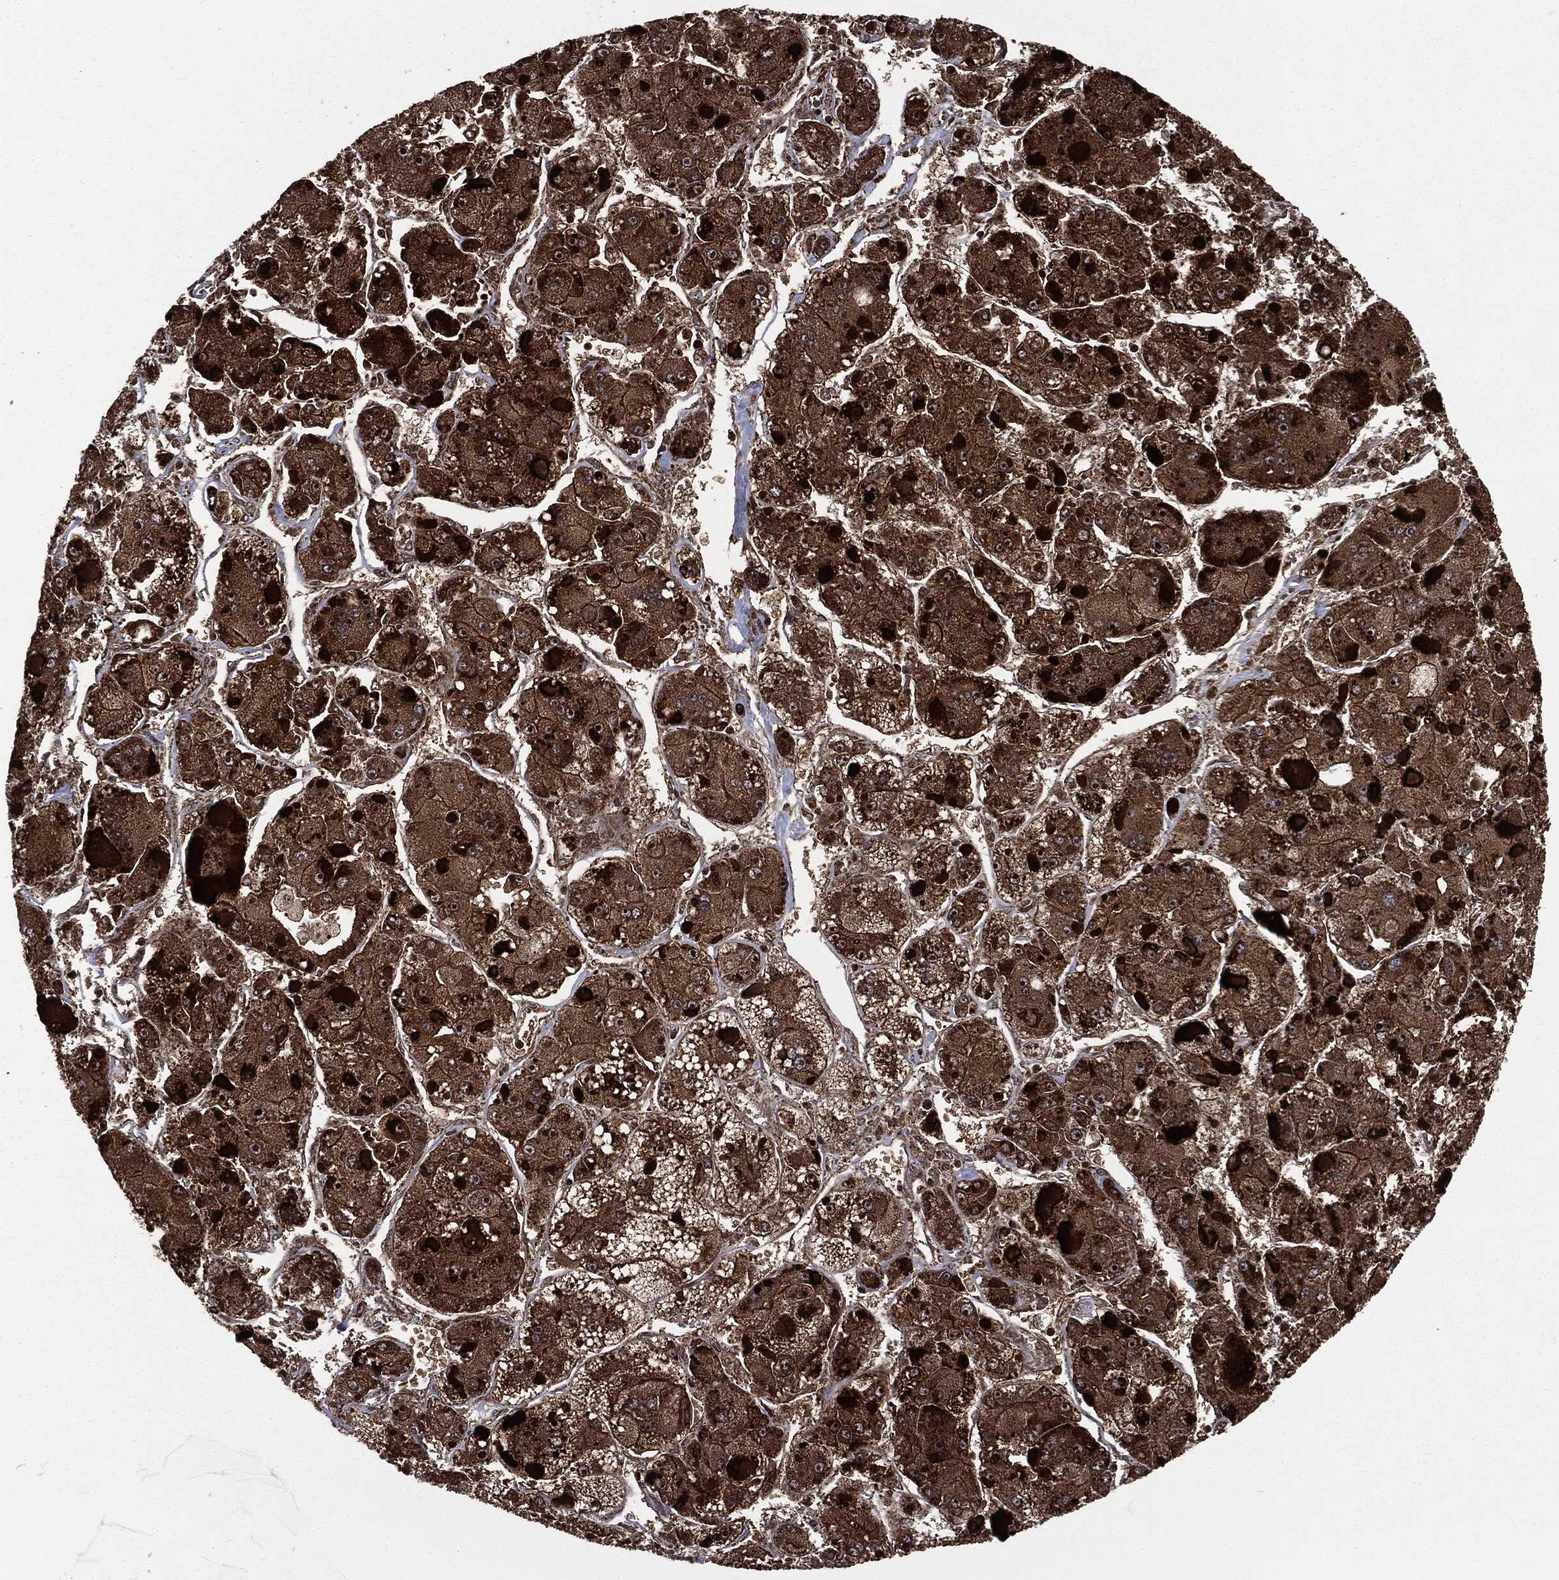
{"staining": {"intensity": "strong", "quantity": ">75%", "location": "cytoplasmic/membranous,nuclear"}, "tissue": "liver cancer", "cell_type": "Tumor cells", "image_type": "cancer", "snomed": [{"axis": "morphology", "description": "Carcinoma, Hepatocellular, NOS"}, {"axis": "topography", "description": "Liver"}], "caption": "This image exhibits liver cancer (hepatocellular carcinoma) stained with IHC to label a protein in brown. The cytoplasmic/membranous and nuclear of tumor cells show strong positivity for the protein. Nuclei are counter-stained blue.", "gene": "CARD6", "patient": {"sex": "female", "age": 73}}